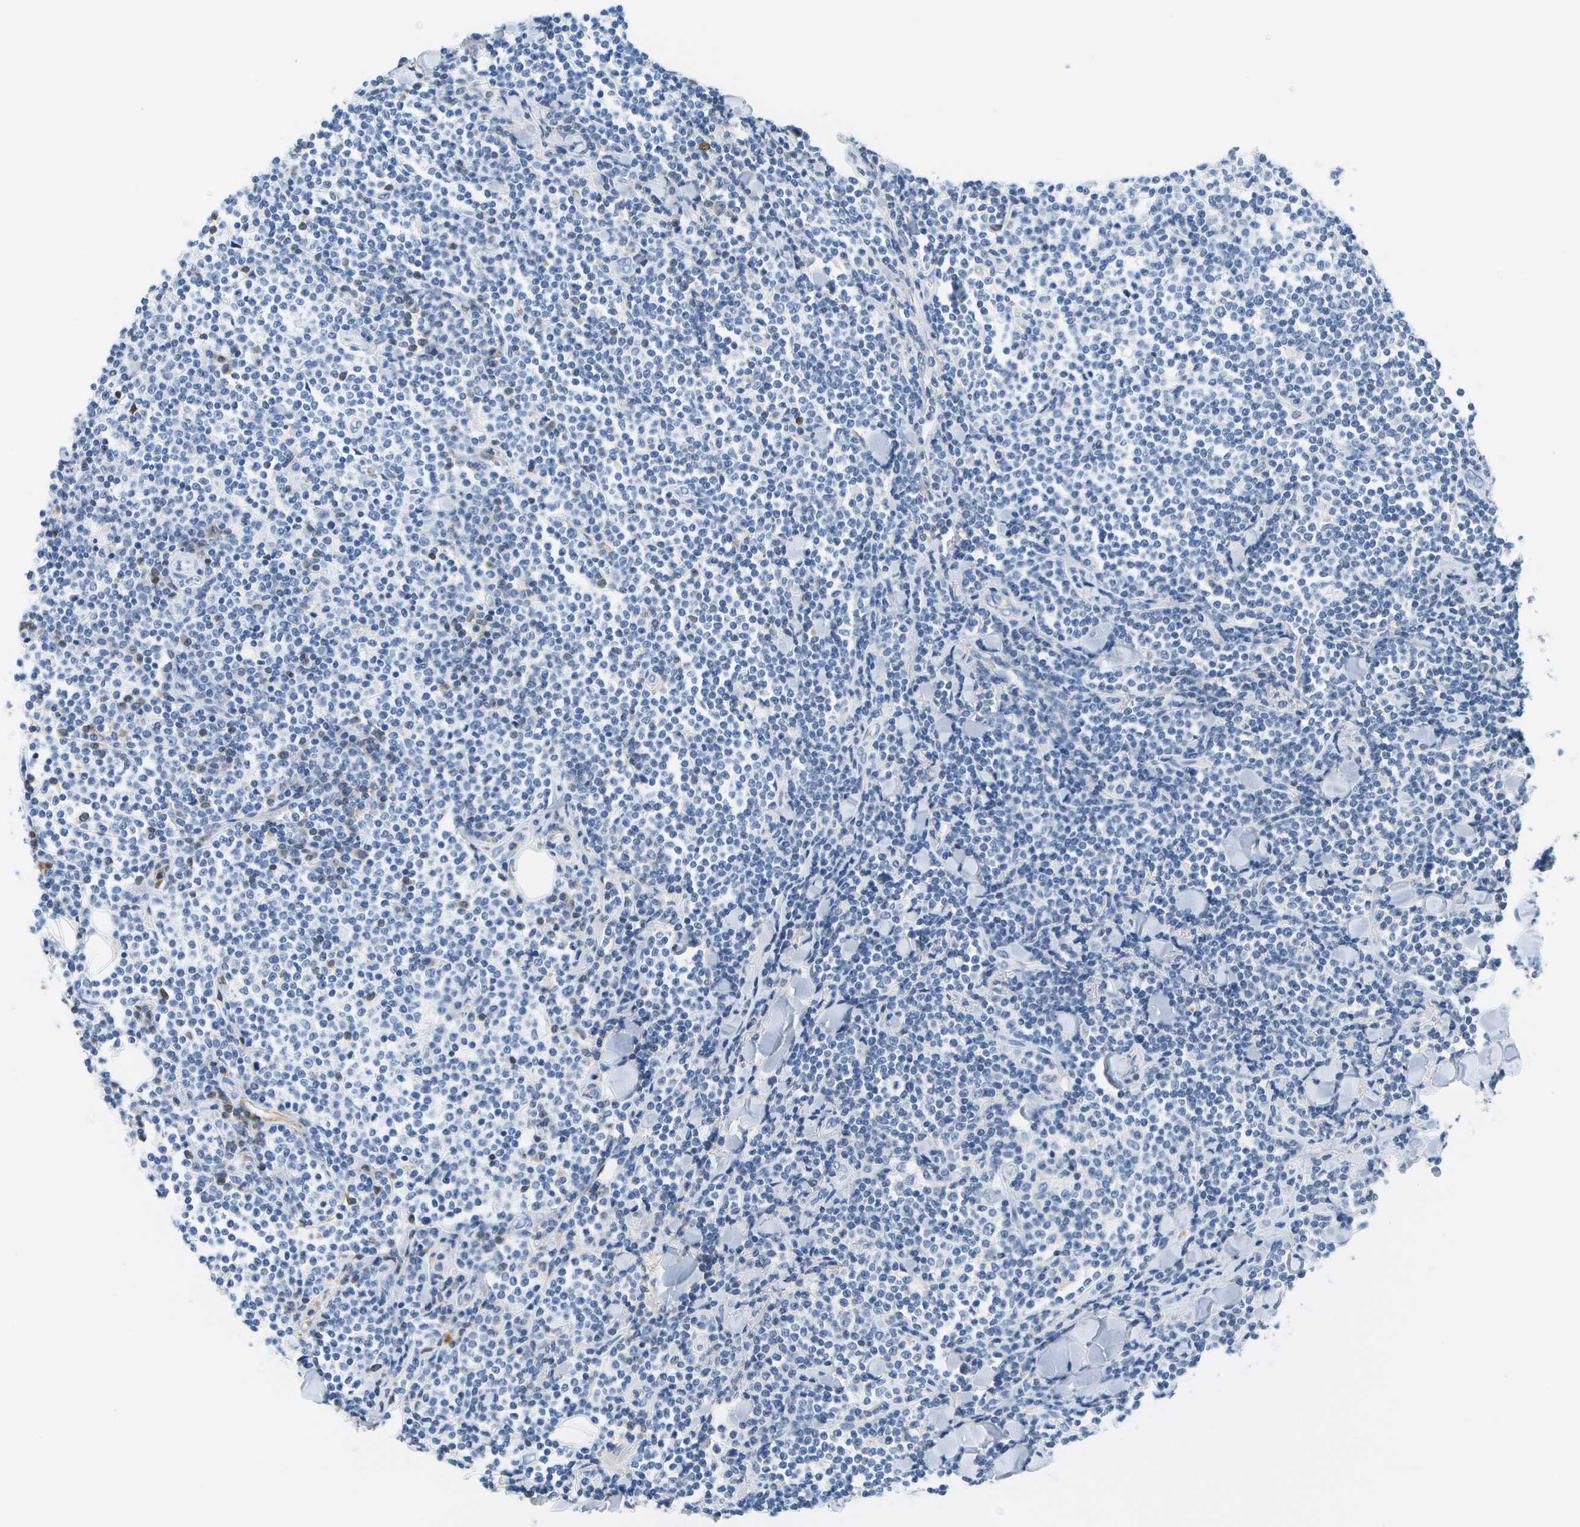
{"staining": {"intensity": "negative", "quantity": "none", "location": "none"}, "tissue": "lymphoma", "cell_type": "Tumor cells", "image_type": "cancer", "snomed": [{"axis": "morphology", "description": "Malignant lymphoma, non-Hodgkin's type, Low grade"}, {"axis": "topography", "description": "Soft tissue"}], "caption": "Tumor cells show no significant staining in low-grade malignant lymphoma, non-Hodgkin's type.", "gene": "SERPINA1", "patient": {"sex": "male", "age": 92}}